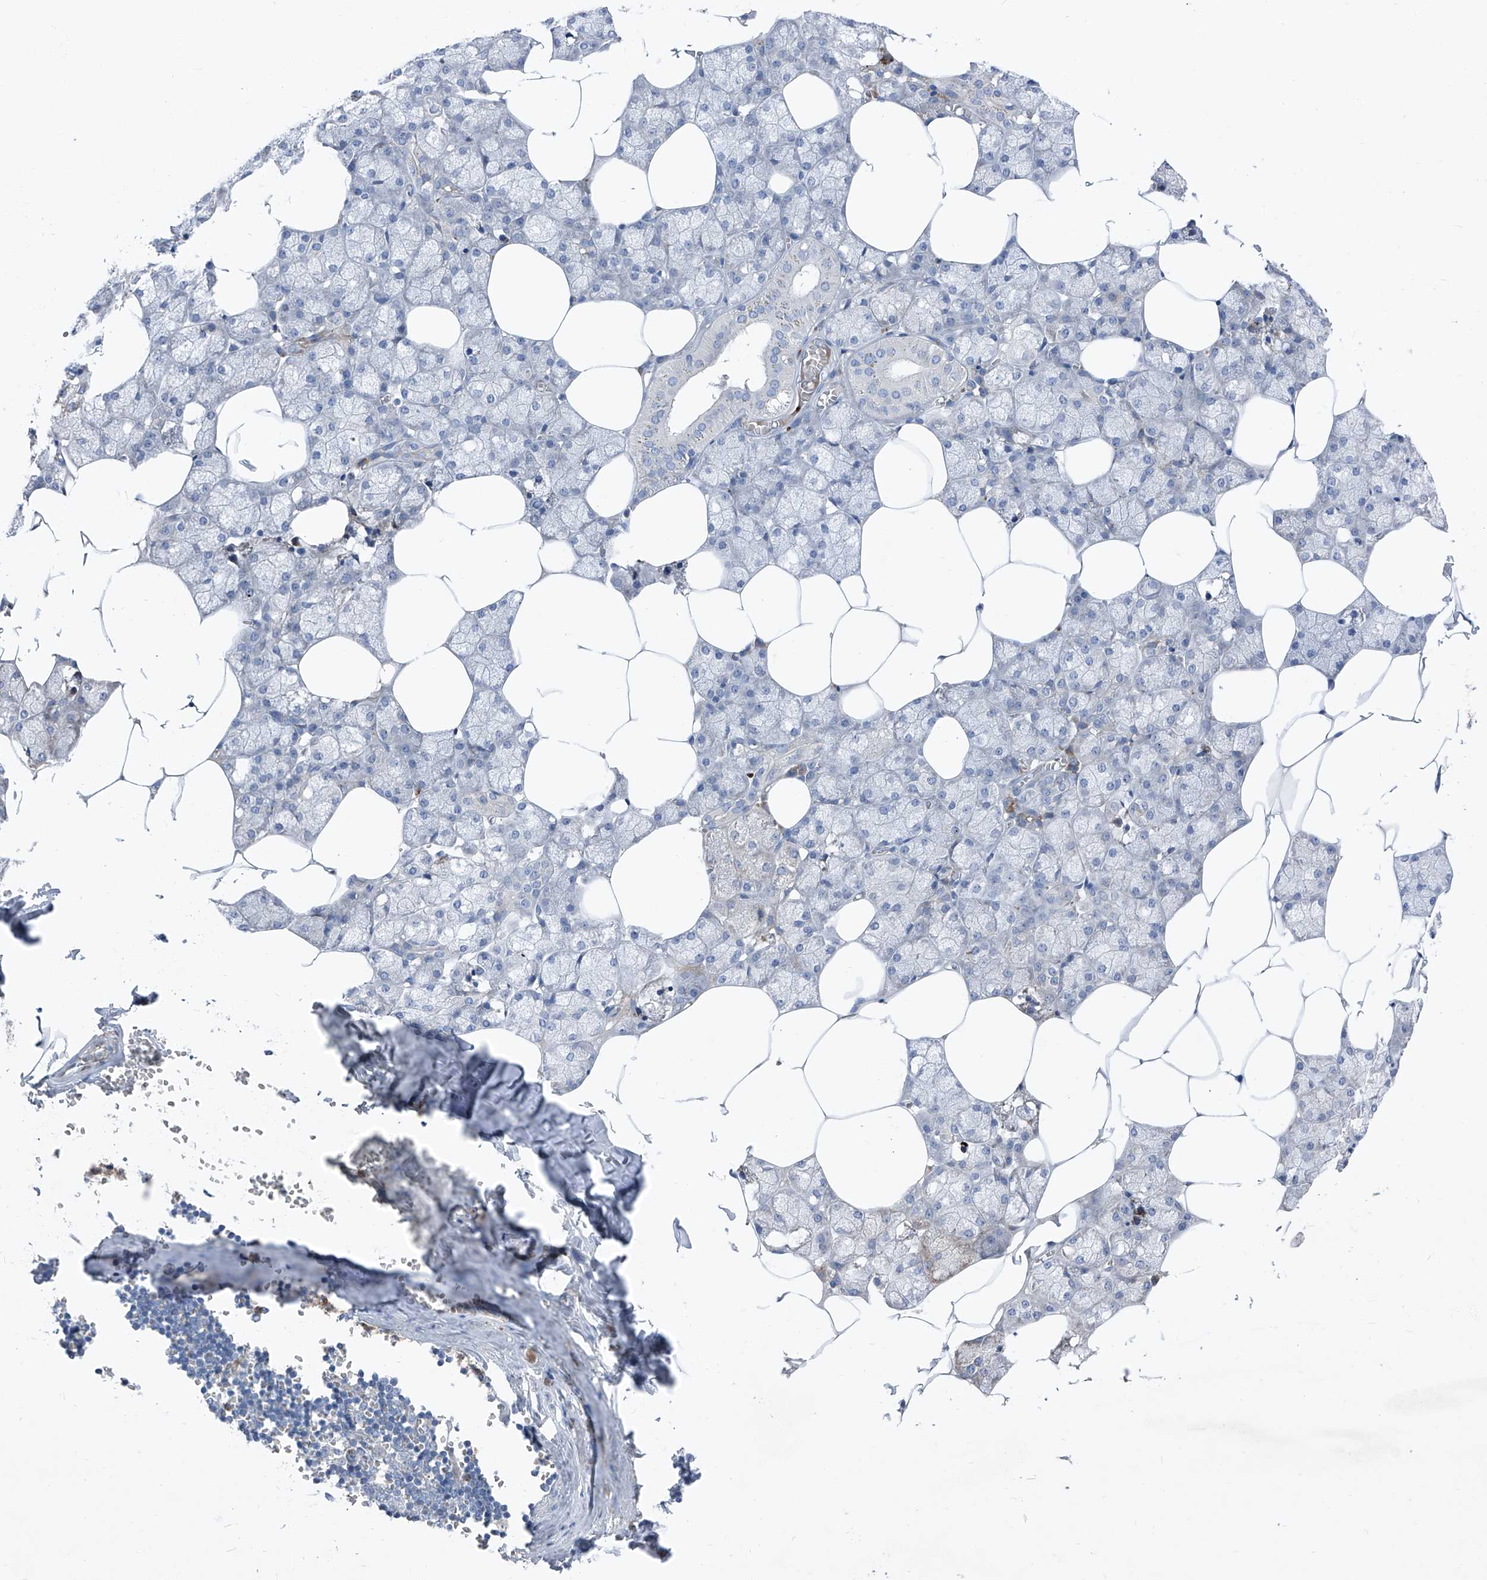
{"staining": {"intensity": "negative", "quantity": "none", "location": "none"}, "tissue": "salivary gland", "cell_type": "Glandular cells", "image_type": "normal", "snomed": [{"axis": "morphology", "description": "Normal tissue, NOS"}, {"axis": "topography", "description": "Salivary gland"}], "caption": "Micrograph shows no significant protein expression in glandular cells of normal salivary gland. (DAB (3,3'-diaminobenzidine) immunohistochemistry (IHC) visualized using brightfield microscopy, high magnification).", "gene": "IFI27", "patient": {"sex": "male", "age": 62}}